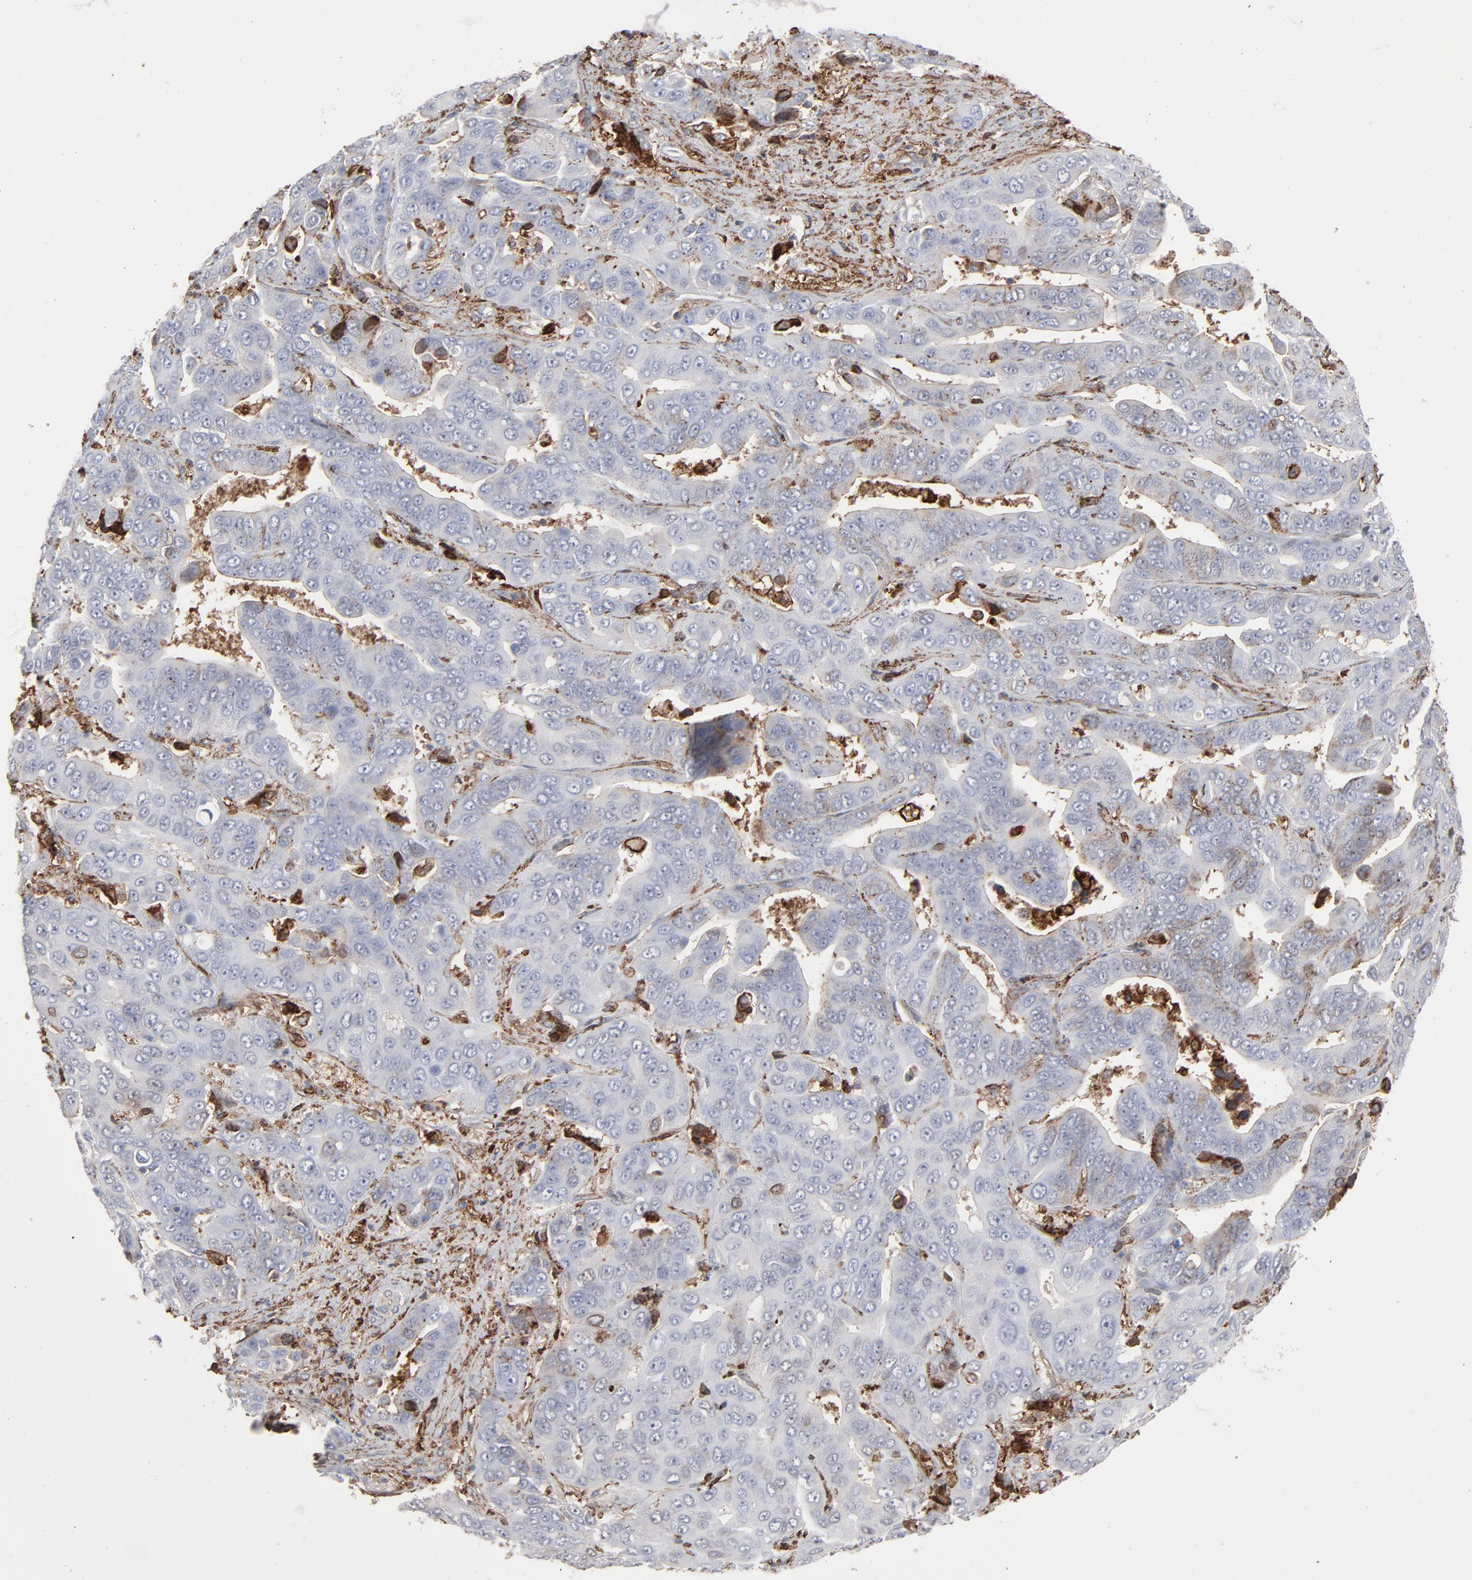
{"staining": {"intensity": "weak", "quantity": "25%-75%", "location": "cytoplasmic/membranous,nuclear"}, "tissue": "liver cancer", "cell_type": "Tumor cells", "image_type": "cancer", "snomed": [{"axis": "morphology", "description": "Cholangiocarcinoma"}, {"axis": "topography", "description": "Liver"}], "caption": "Tumor cells show low levels of weak cytoplasmic/membranous and nuclear expression in approximately 25%-75% of cells in cholangiocarcinoma (liver).", "gene": "ANXA5", "patient": {"sex": "female", "age": 52}}